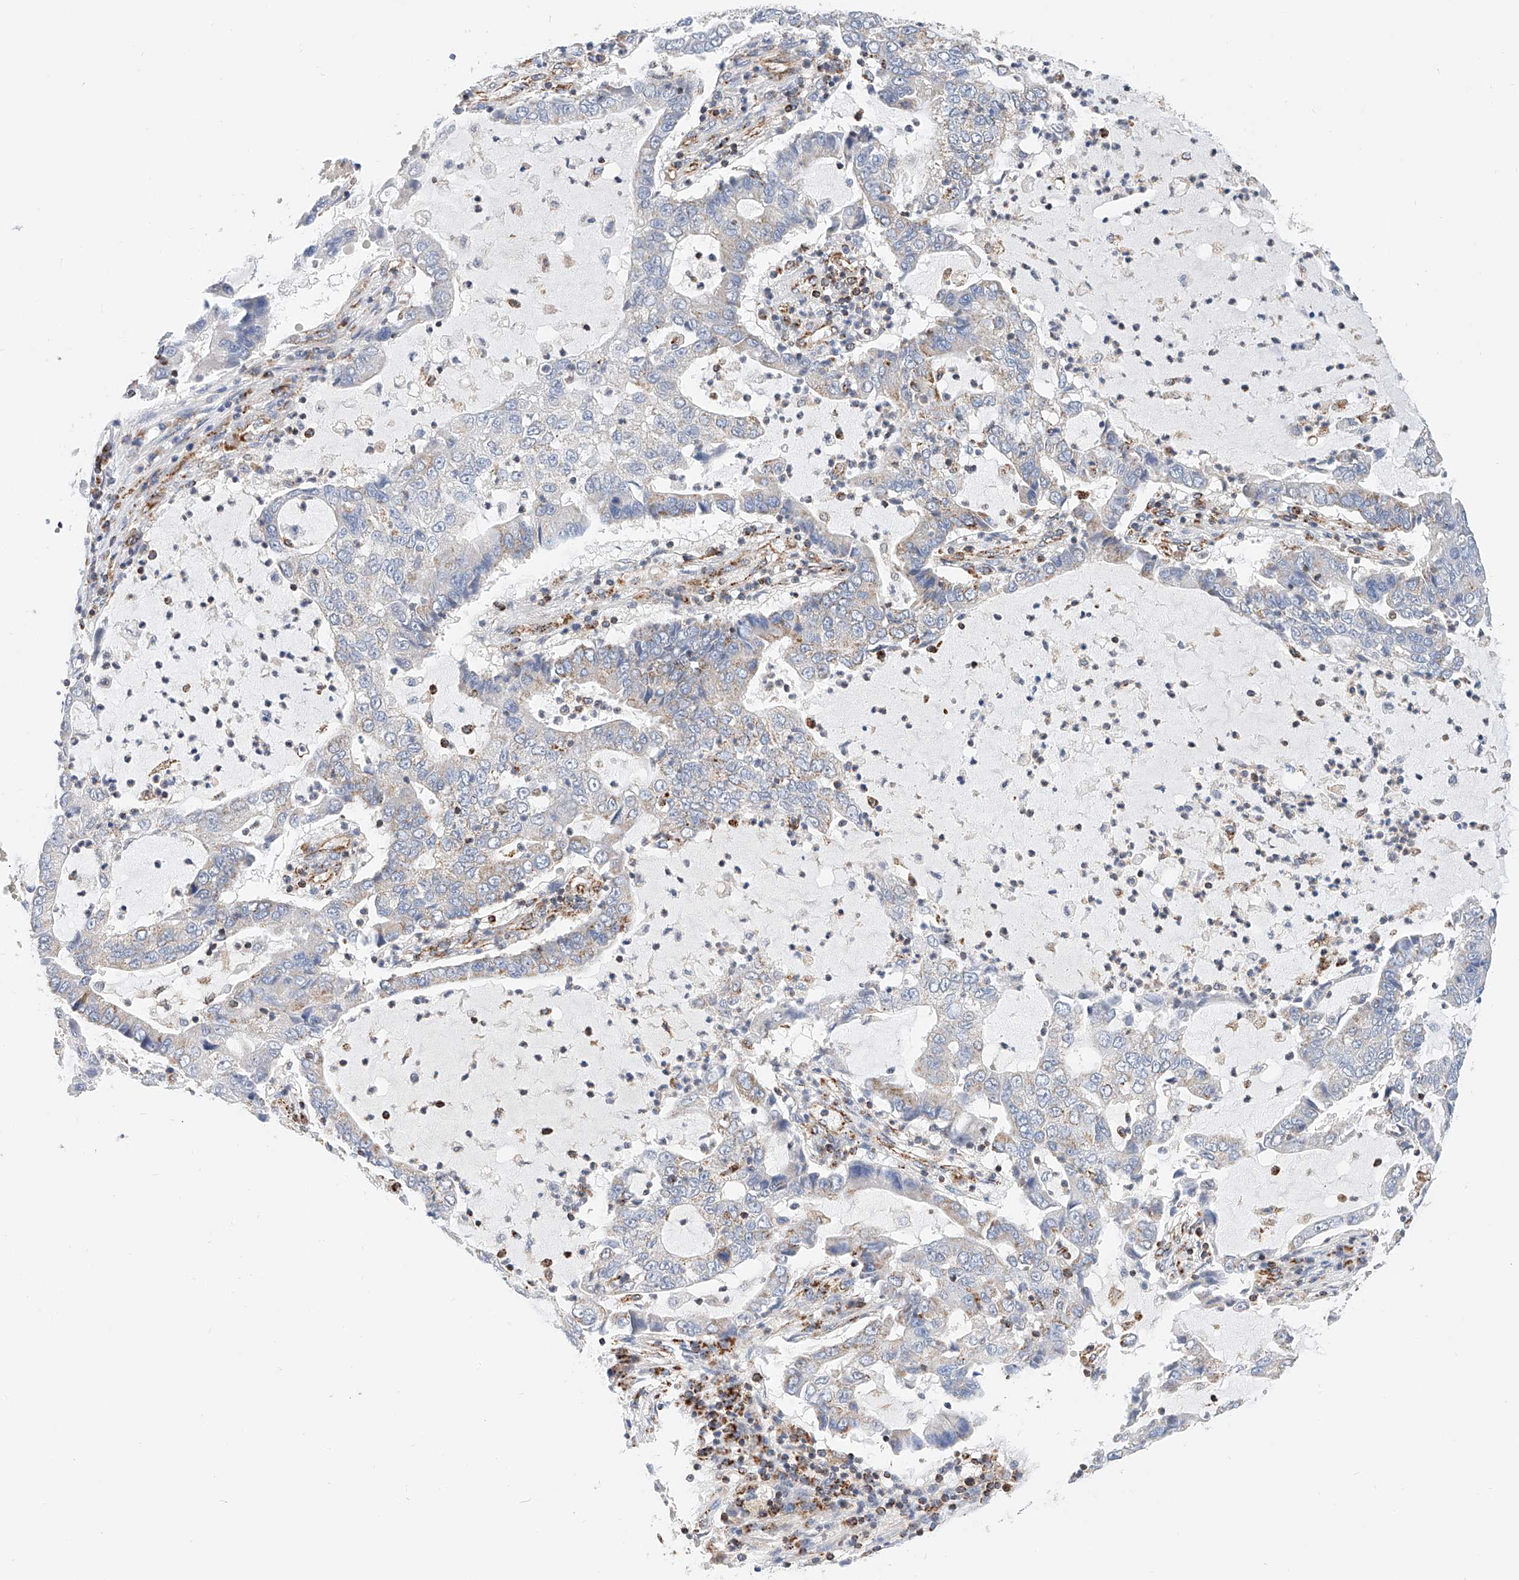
{"staining": {"intensity": "weak", "quantity": "<25%", "location": "cytoplasmic/membranous"}, "tissue": "lung cancer", "cell_type": "Tumor cells", "image_type": "cancer", "snomed": [{"axis": "morphology", "description": "Adenocarcinoma, NOS"}, {"axis": "topography", "description": "Lung"}], "caption": "Lung cancer (adenocarcinoma) was stained to show a protein in brown. There is no significant expression in tumor cells.", "gene": "NDUFV3", "patient": {"sex": "female", "age": 51}}